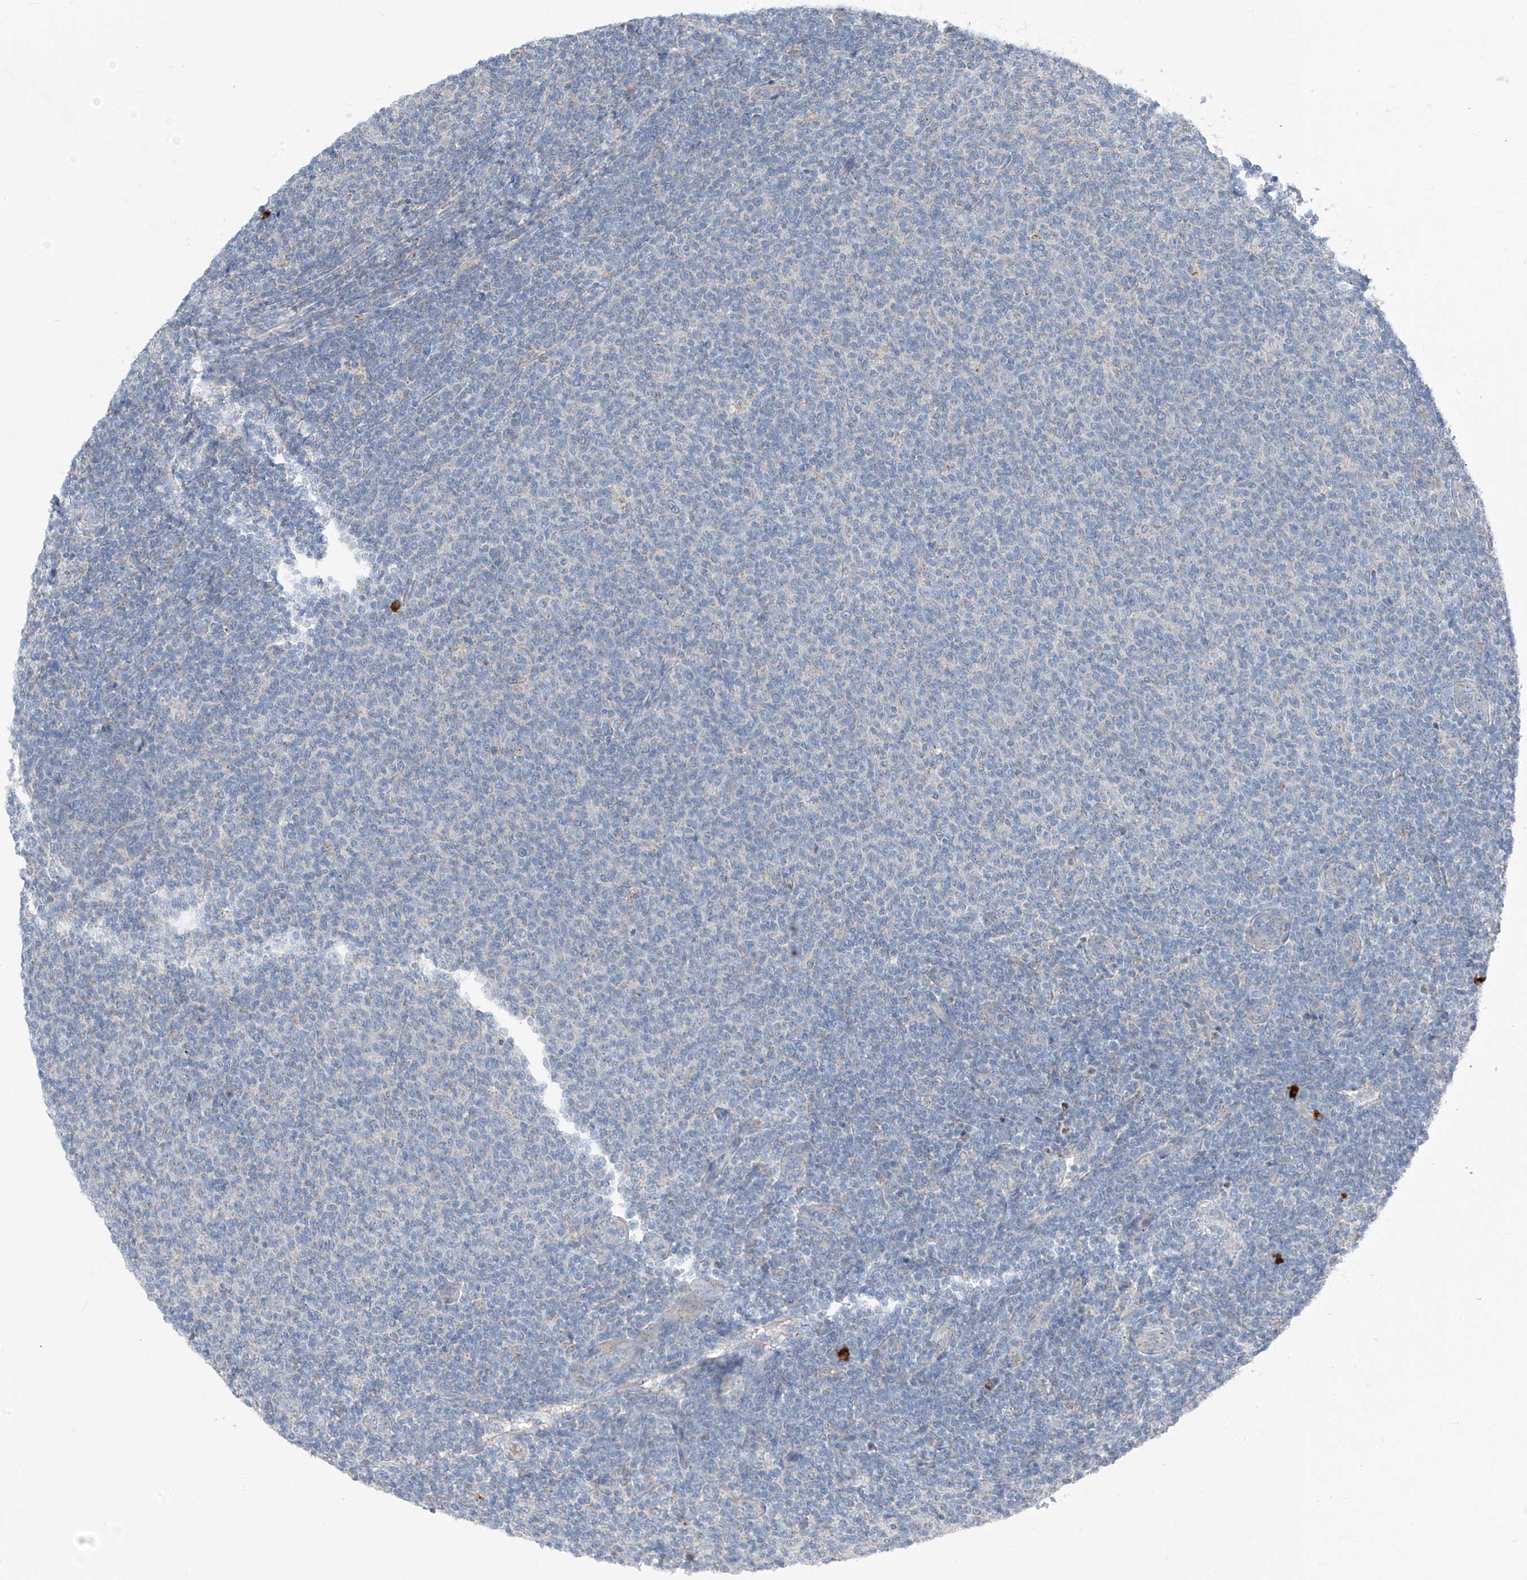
{"staining": {"intensity": "negative", "quantity": "none", "location": "none"}, "tissue": "lymphoma", "cell_type": "Tumor cells", "image_type": "cancer", "snomed": [{"axis": "morphology", "description": "Malignant lymphoma, non-Hodgkin's type, Low grade"}, {"axis": "topography", "description": "Lymph node"}], "caption": "IHC micrograph of lymphoma stained for a protein (brown), which exhibits no positivity in tumor cells. (DAB (3,3'-diaminobenzidine) immunohistochemistry, high magnification).", "gene": "CHMP2B", "patient": {"sex": "male", "age": 66}}